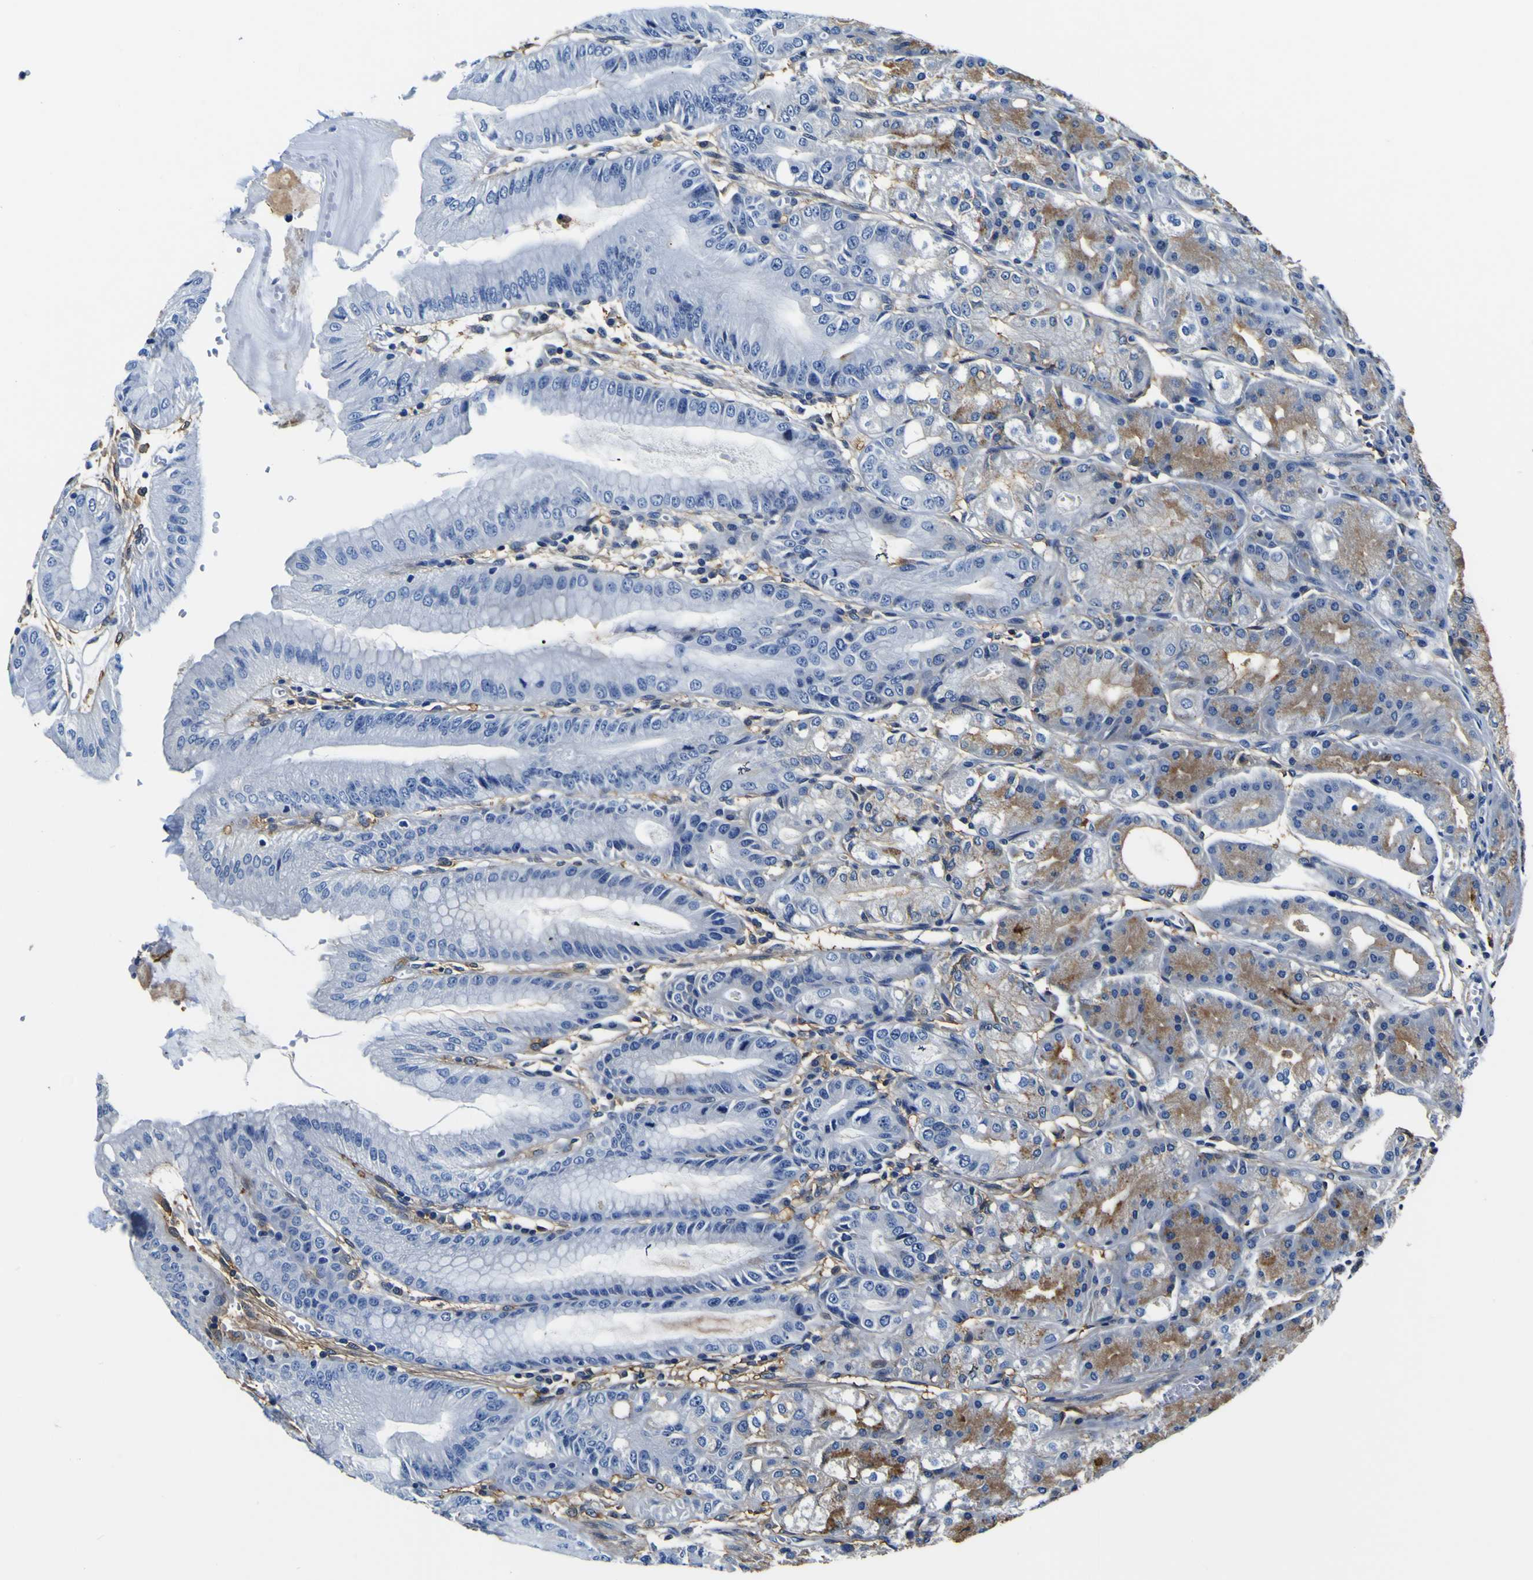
{"staining": {"intensity": "moderate", "quantity": "25%-75%", "location": "cytoplasmic/membranous"}, "tissue": "stomach", "cell_type": "Glandular cells", "image_type": "normal", "snomed": [{"axis": "morphology", "description": "Normal tissue, NOS"}, {"axis": "topography", "description": "Stomach, lower"}], "caption": "The immunohistochemical stain shows moderate cytoplasmic/membranous expression in glandular cells of benign stomach. (brown staining indicates protein expression, while blue staining denotes nuclei).", "gene": "PXDN", "patient": {"sex": "male", "age": 71}}